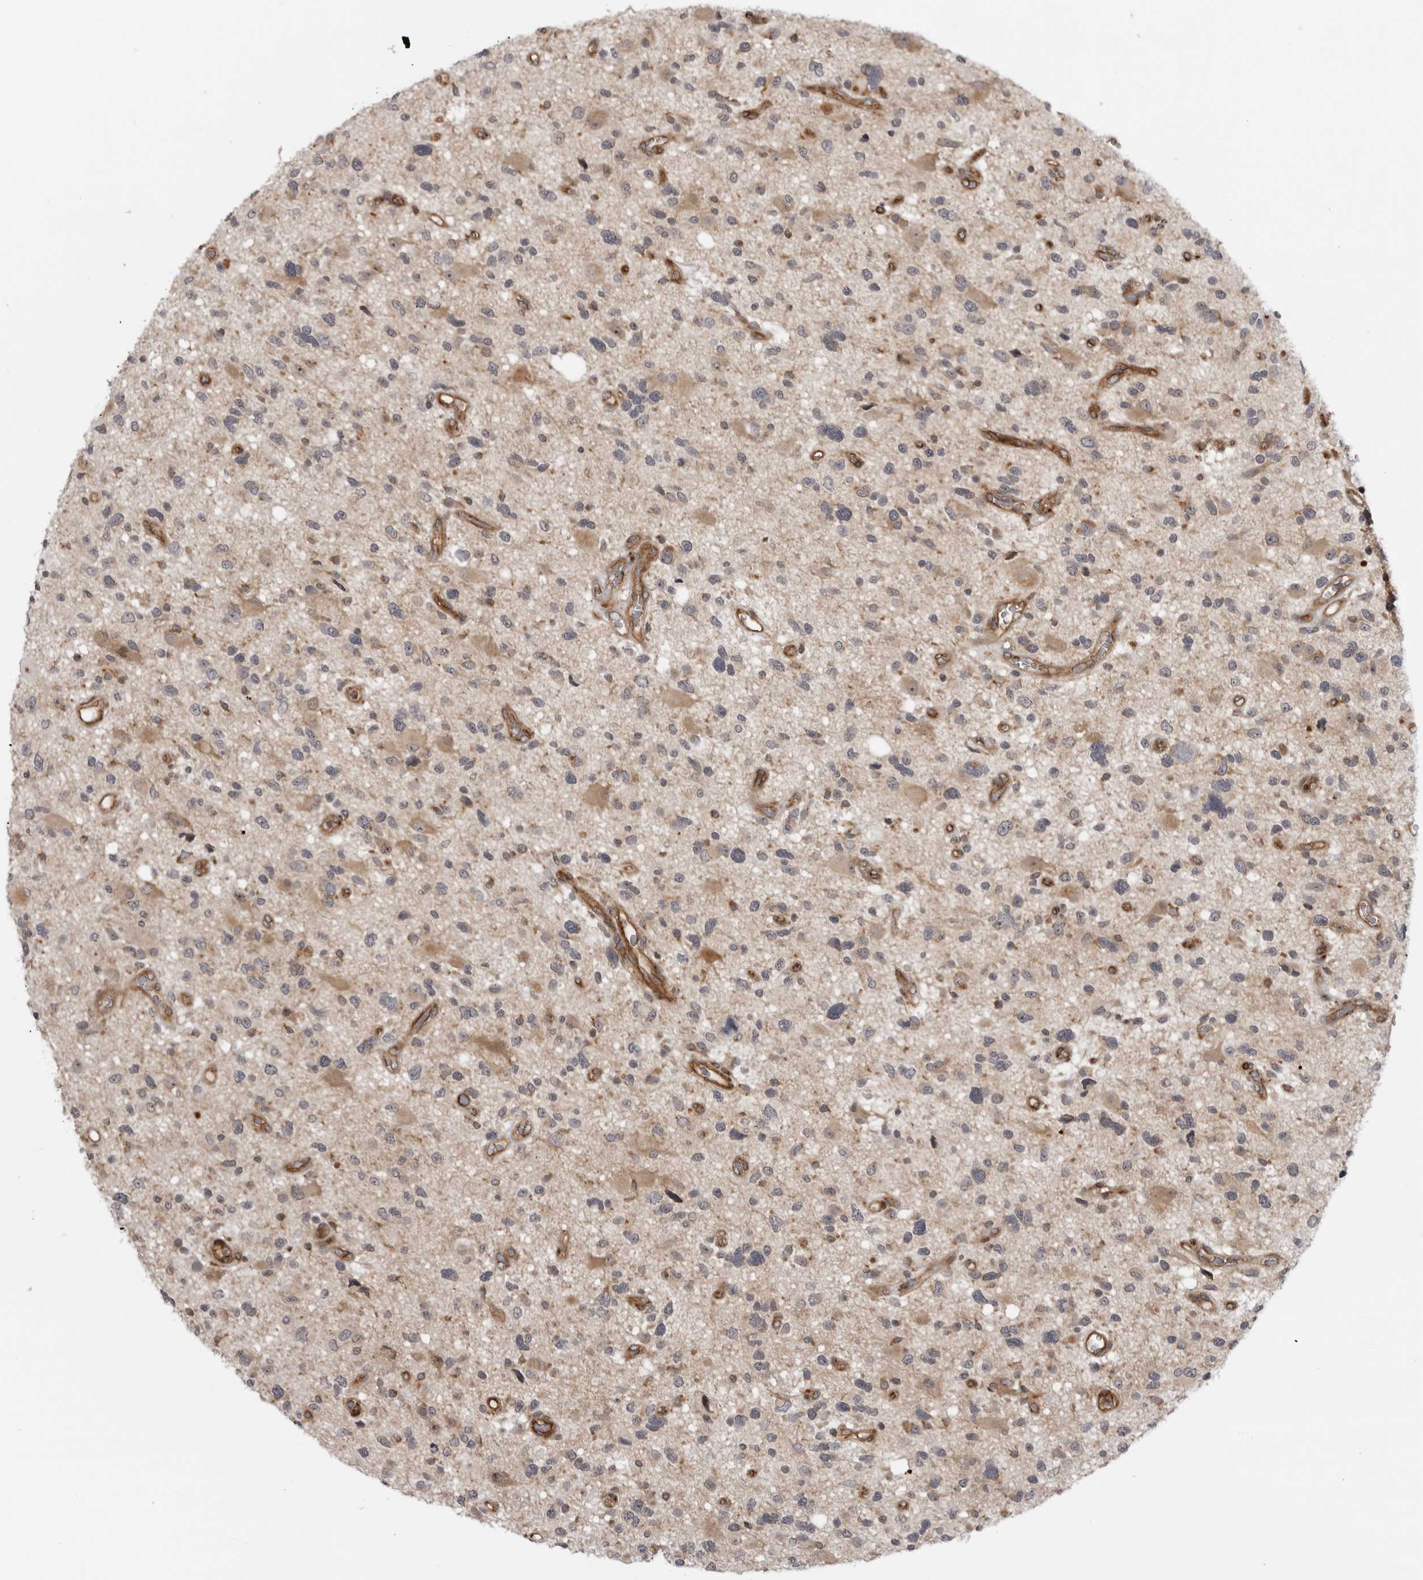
{"staining": {"intensity": "weak", "quantity": "<25%", "location": "cytoplasmic/membranous"}, "tissue": "glioma", "cell_type": "Tumor cells", "image_type": "cancer", "snomed": [{"axis": "morphology", "description": "Glioma, malignant, High grade"}, {"axis": "topography", "description": "Brain"}], "caption": "Histopathology image shows no significant protein staining in tumor cells of malignant glioma (high-grade).", "gene": "ABL1", "patient": {"sex": "male", "age": 33}}